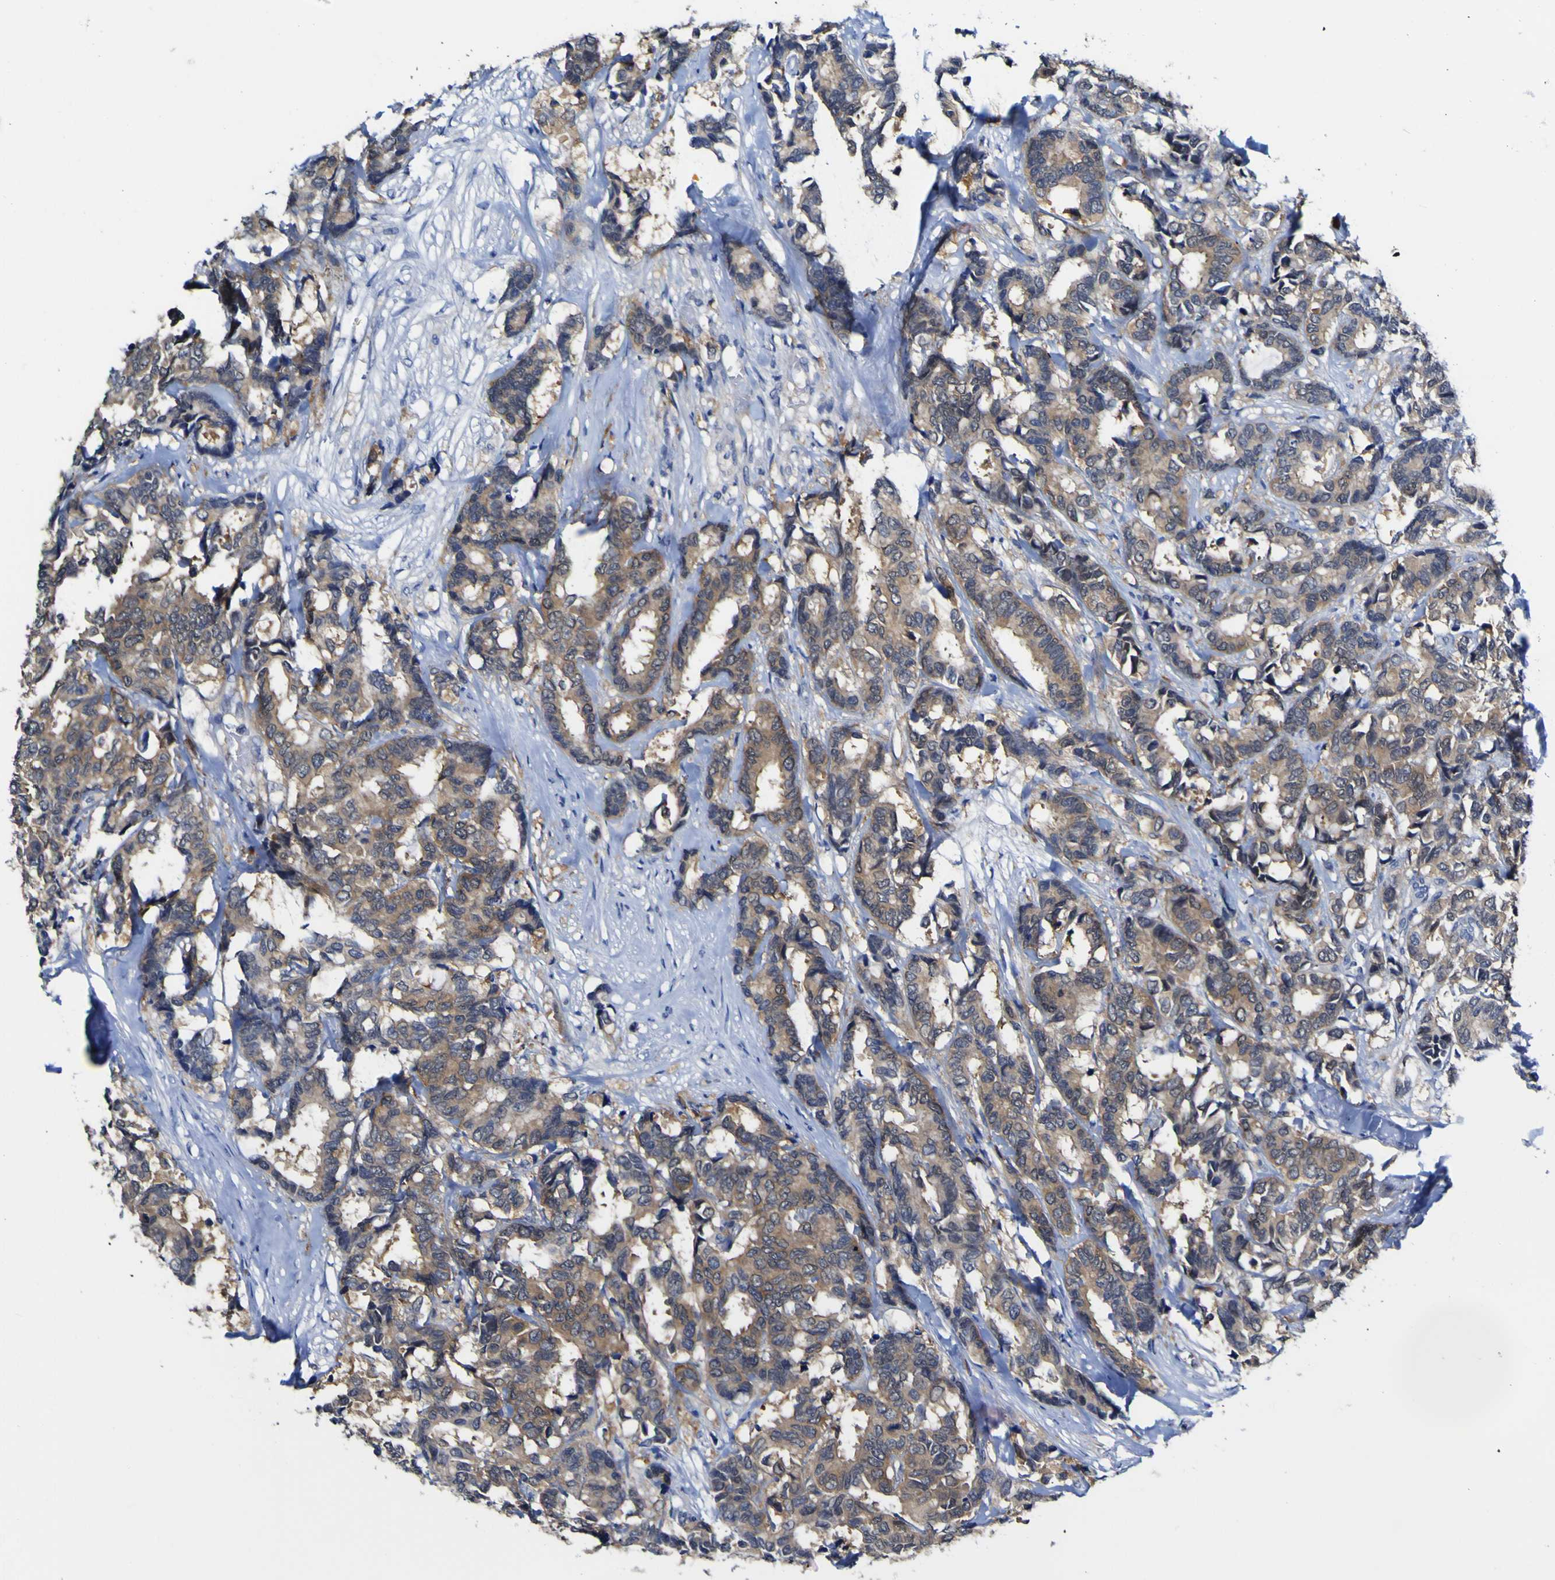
{"staining": {"intensity": "moderate", "quantity": ">75%", "location": "cytoplasmic/membranous"}, "tissue": "breast cancer", "cell_type": "Tumor cells", "image_type": "cancer", "snomed": [{"axis": "morphology", "description": "Duct carcinoma"}, {"axis": "topography", "description": "Breast"}], "caption": "Breast cancer stained for a protein (brown) reveals moderate cytoplasmic/membranous positive staining in about >75% of tumor cells.", "gene": "CASP6", "patient": {"sex": "female", "age": 87}}